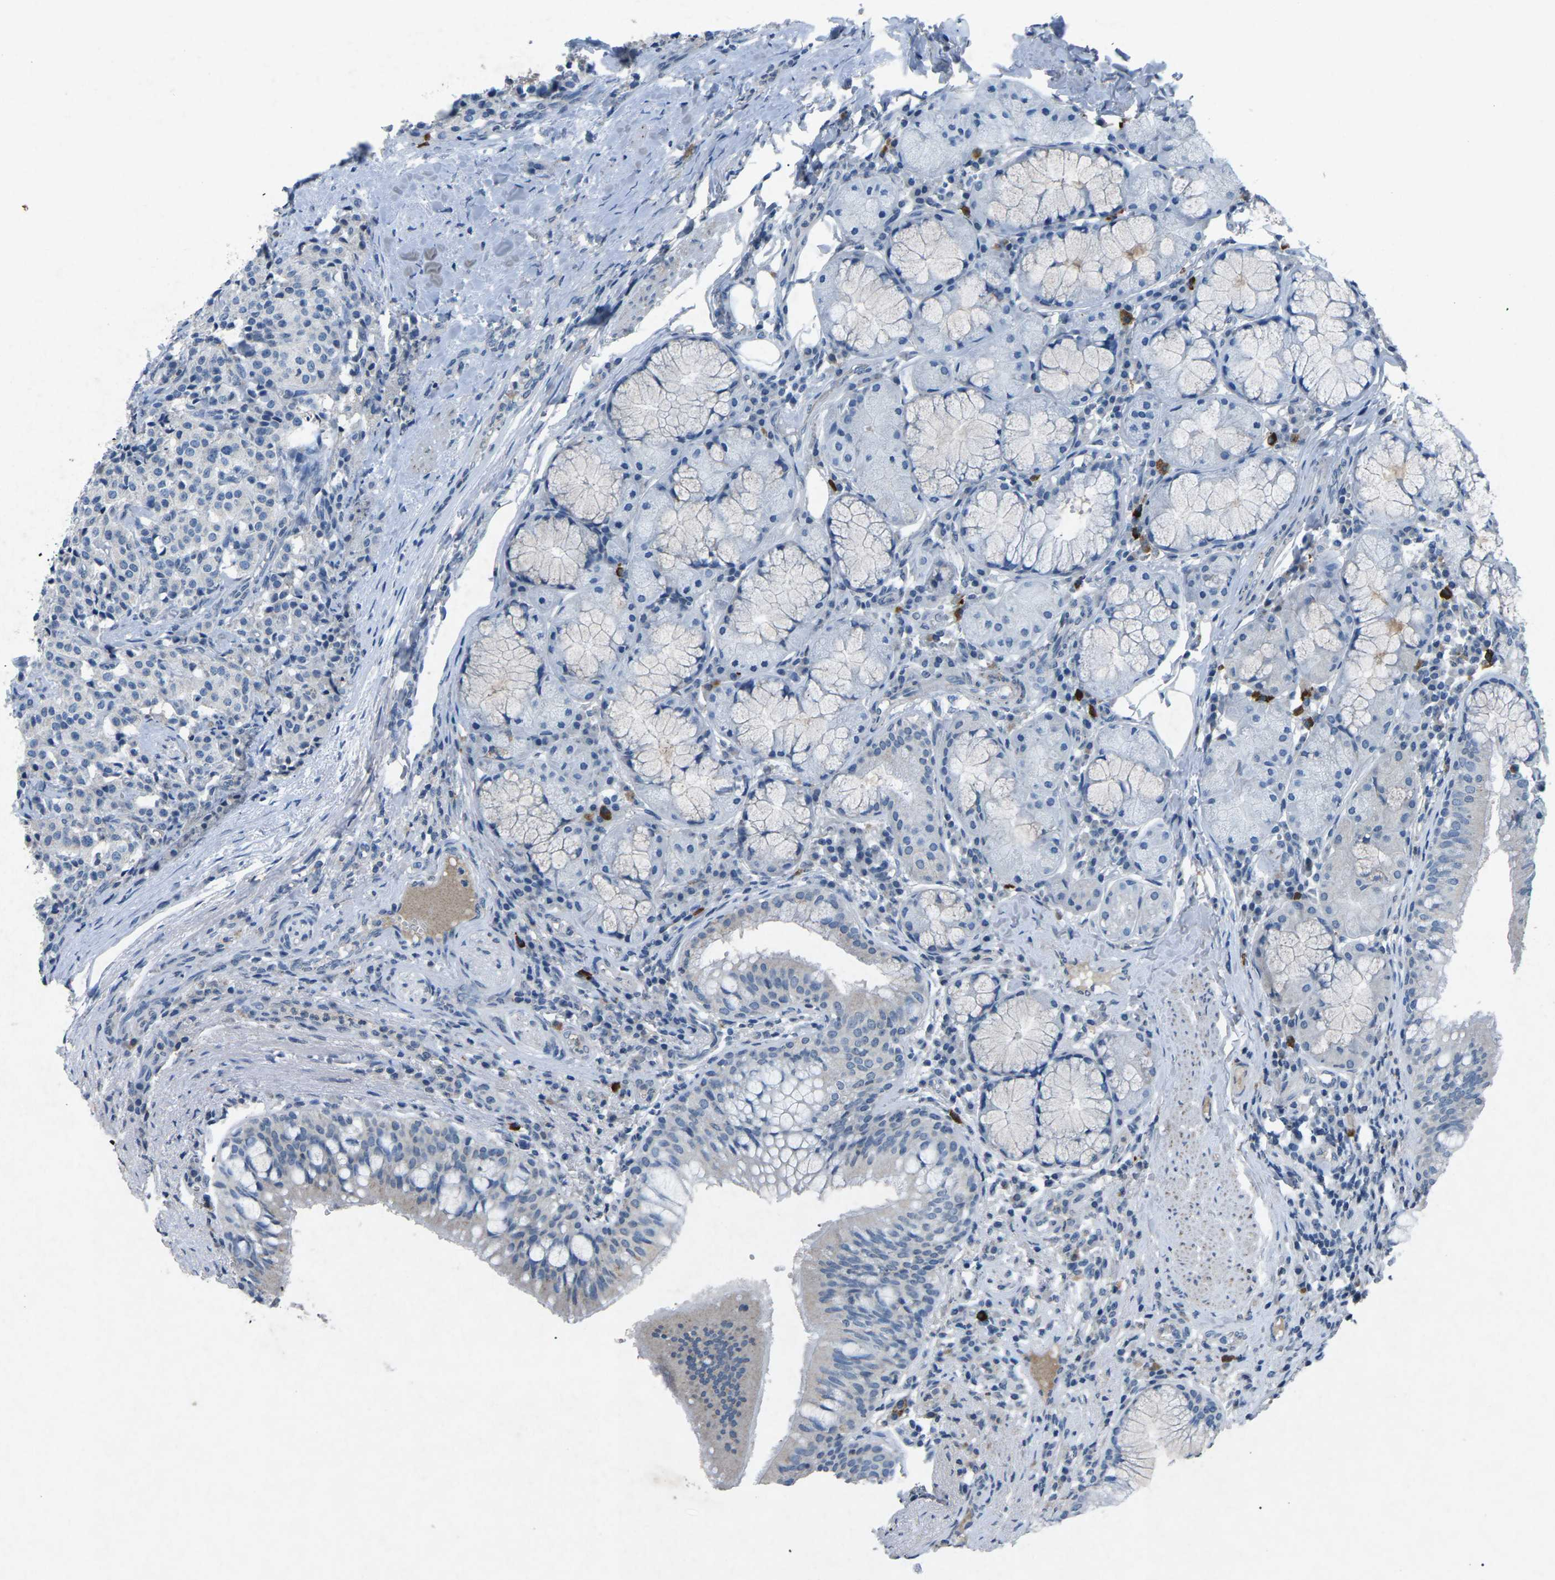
{"staining": {"intensity": "negative", "quantity": "none", "location": "none"}, "tissue": "carcinoid", "cell_type": "Tumor cells", "image_type": "cancer", "snomed": [{"axis": "morphology", "description": "Carcinoid, malignant, NOS"}, {"axis": "topography", "description": "Lung"}], "caption": "Immunohistochemical staining of malignant carcinoid displays no significant expression in tumor cells.", "gene": "PLG", "patient": {"sex": "male", "age": 30}}